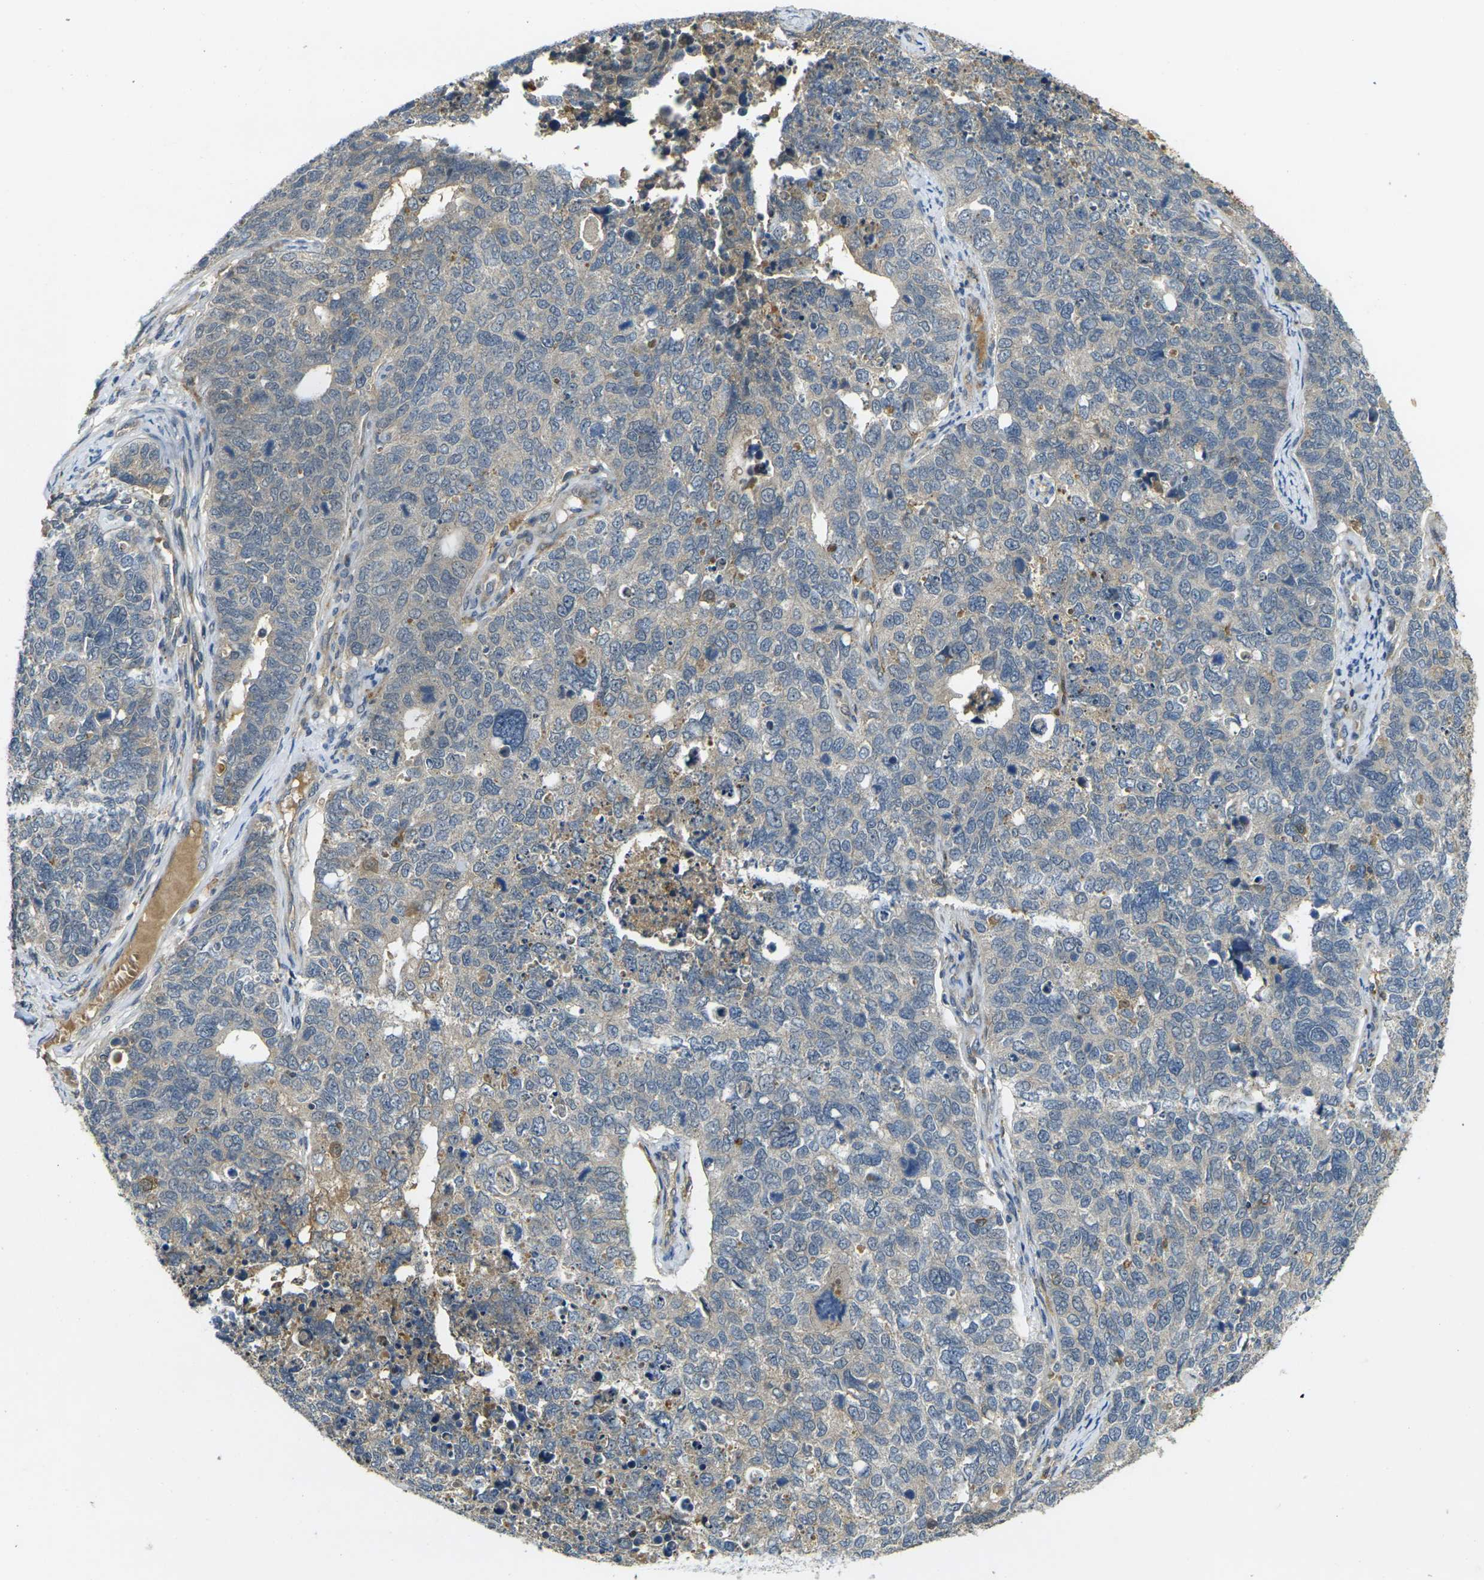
{"staining": {"intensity": "negative", "quantity": "none", "location": "none"}, "tissue": "cervical cancer", "cell_type": "Tumor cells", "image_type": "cancer", "snomed": [{"axis": "morphology", "description": "Squamous cell carcinoma, NOS"}, {"axis": "topography", "description": "Cervix"}], "caption": "There is no significant positivity in tumor cells of cervical cancer.", "gene": "PIGL", "patient": {"sex": "female", "age": 63}}